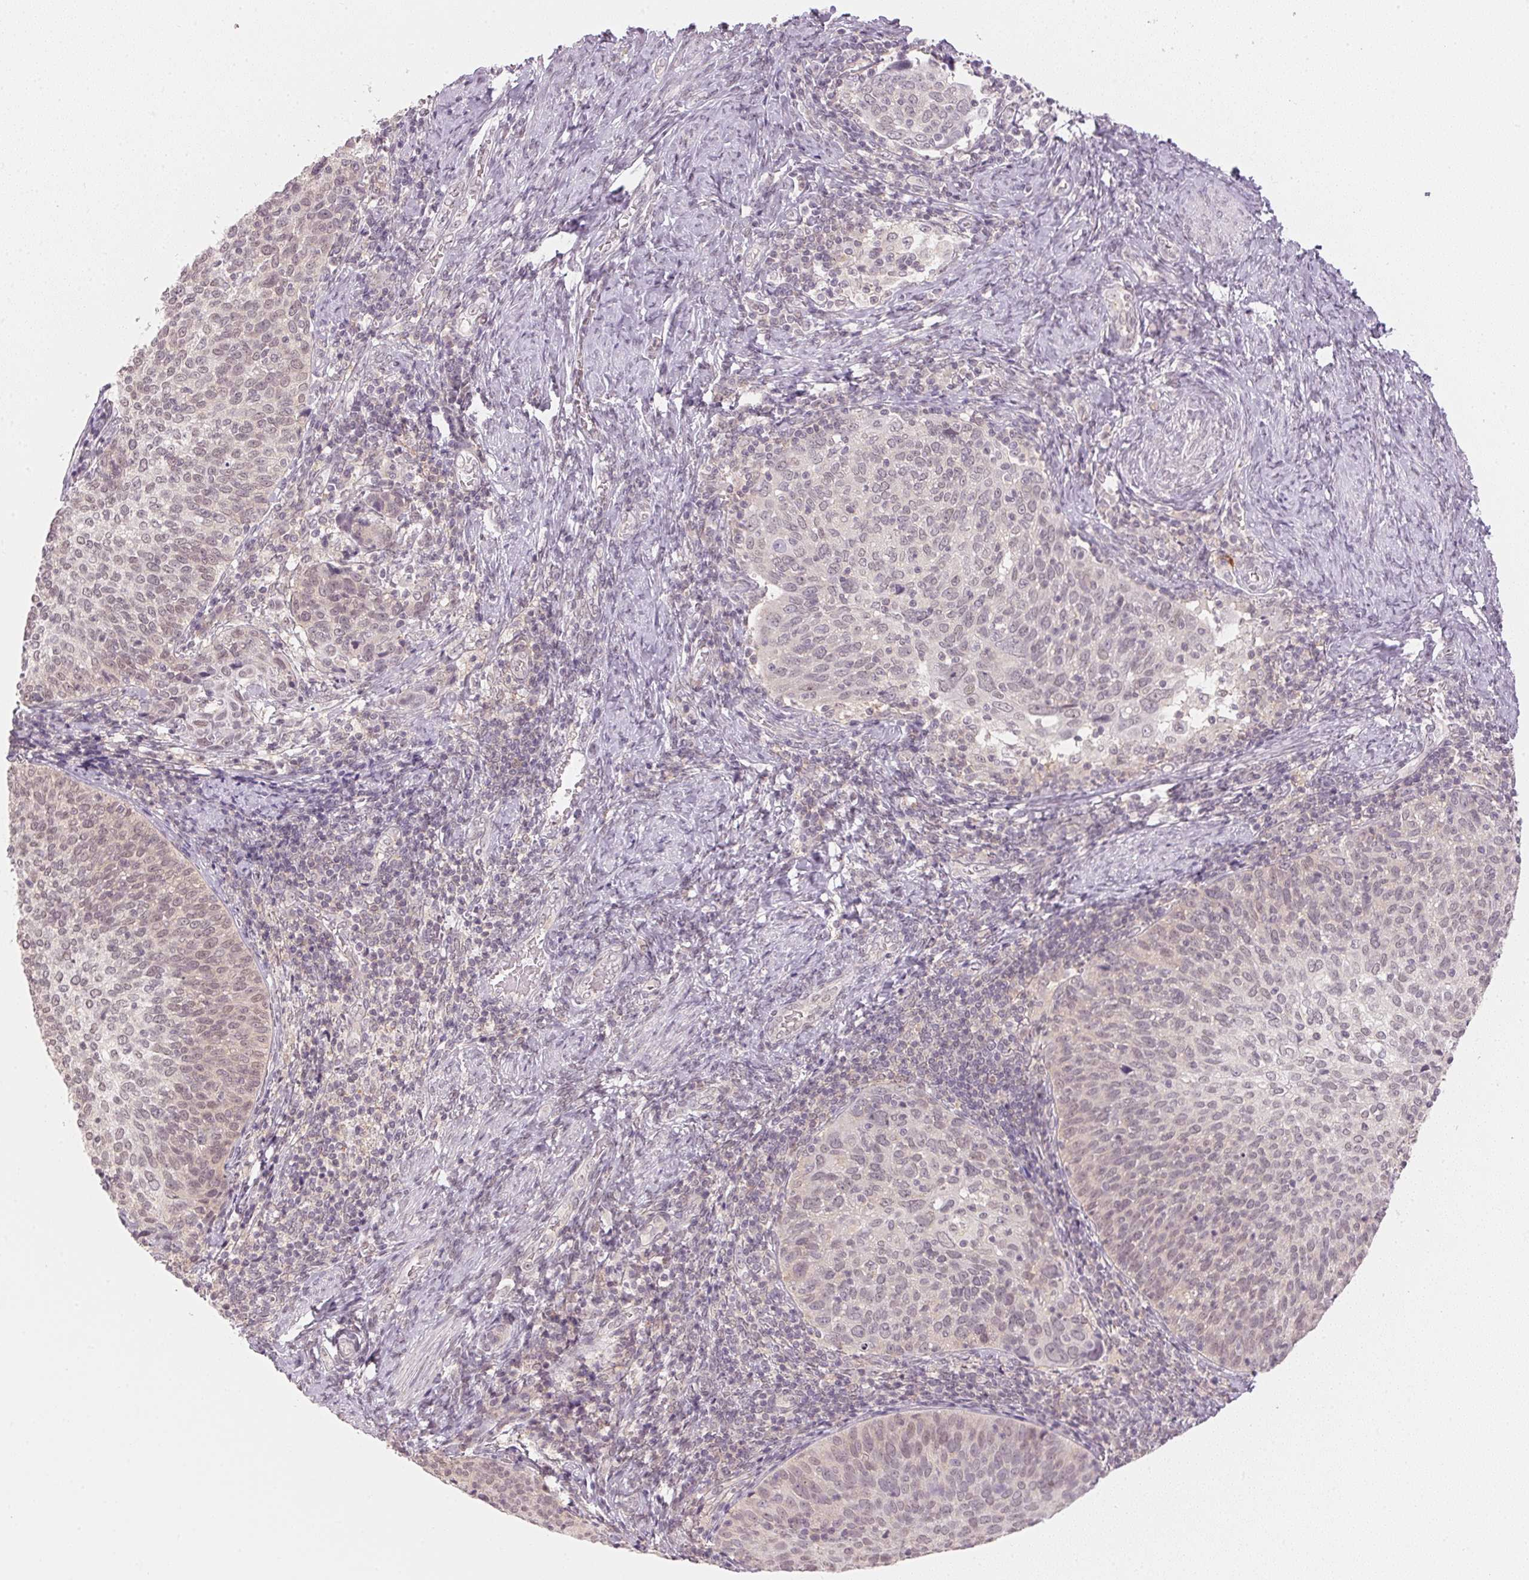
{"staining": {"intensity": "weak", "quantity": "25%-75%", "location": "nuclear"}, "tissue": "cervical cancer", "cell_type": "Tumor cells", "image_type": "cancer", "snomed": [{"axis": "morphology", "description": "Squamous cell carcinoma, NOS"}, {"axis": "topography", "description": "Cervix"}], "caption": "DAB immunohistochemical staining of human cervical cancer (squamous cell carcinoma) reveals weak nuclear protein expression in approximately 25%-75% of tumor cells. The protein of interest is shown in brown color, while the nuclei are stained blue.", "gene": "KPRP", "patient": {"sex": "female", "age": 61}}